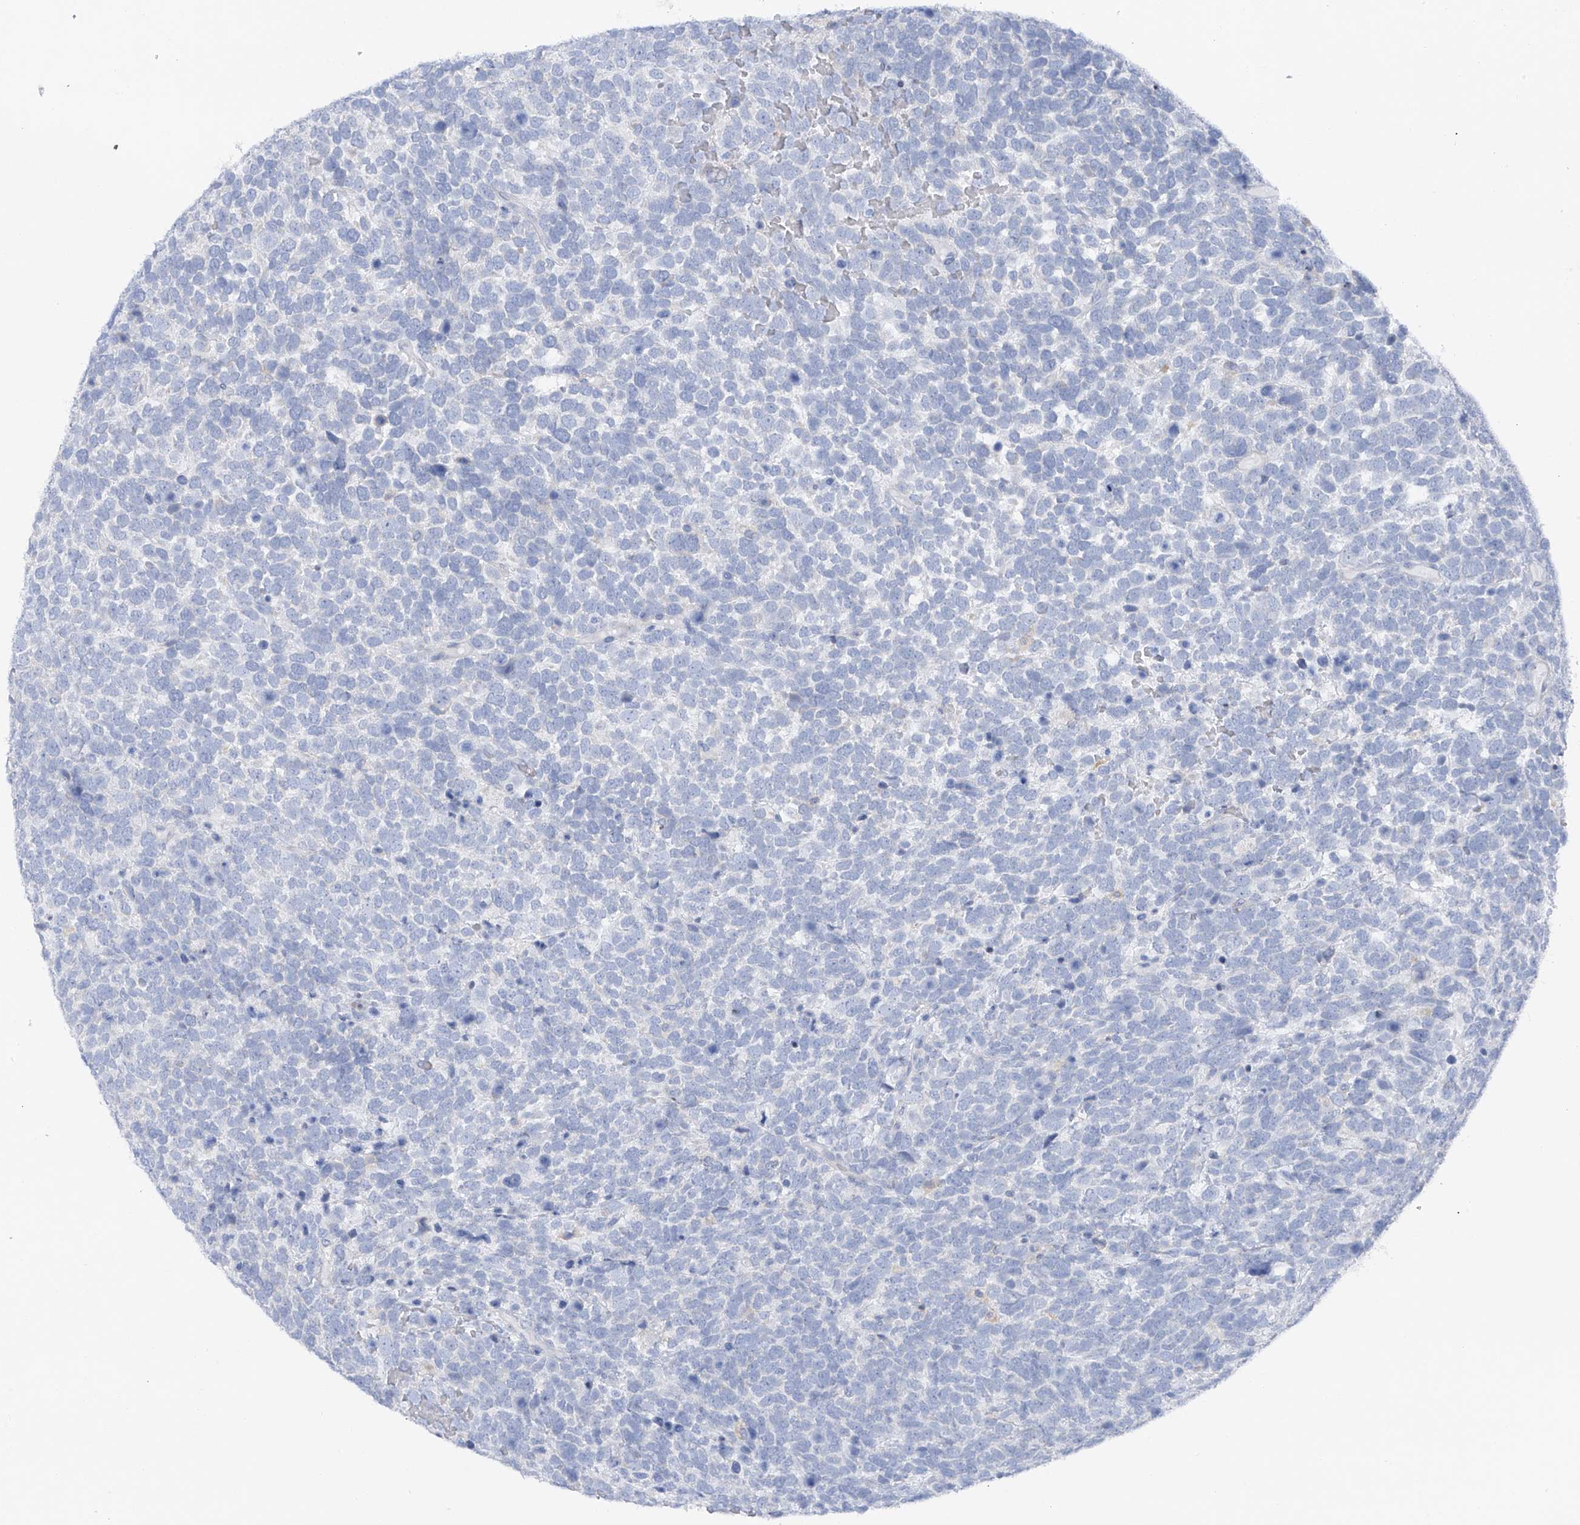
{"staining": {"intensity": "negative", "quantity": "none", "location": "none"}, "tissue": "urothelial cancer", "cell_type": "Tumor cells", "image_type": "cancer", "snomed": [{"axis": "morphology", "description": "Urothelial carcinoma, High grade"}, {"axis": "topography", "description": "Urinary bladder"}], "caption": "IHC image of neoplastic tissue: urothelial cancer stained with DAB displays no significant protein positivity in tumor cells.", "gene": "POMGNT2", "patient": {"sex": "female", "age": 82}}